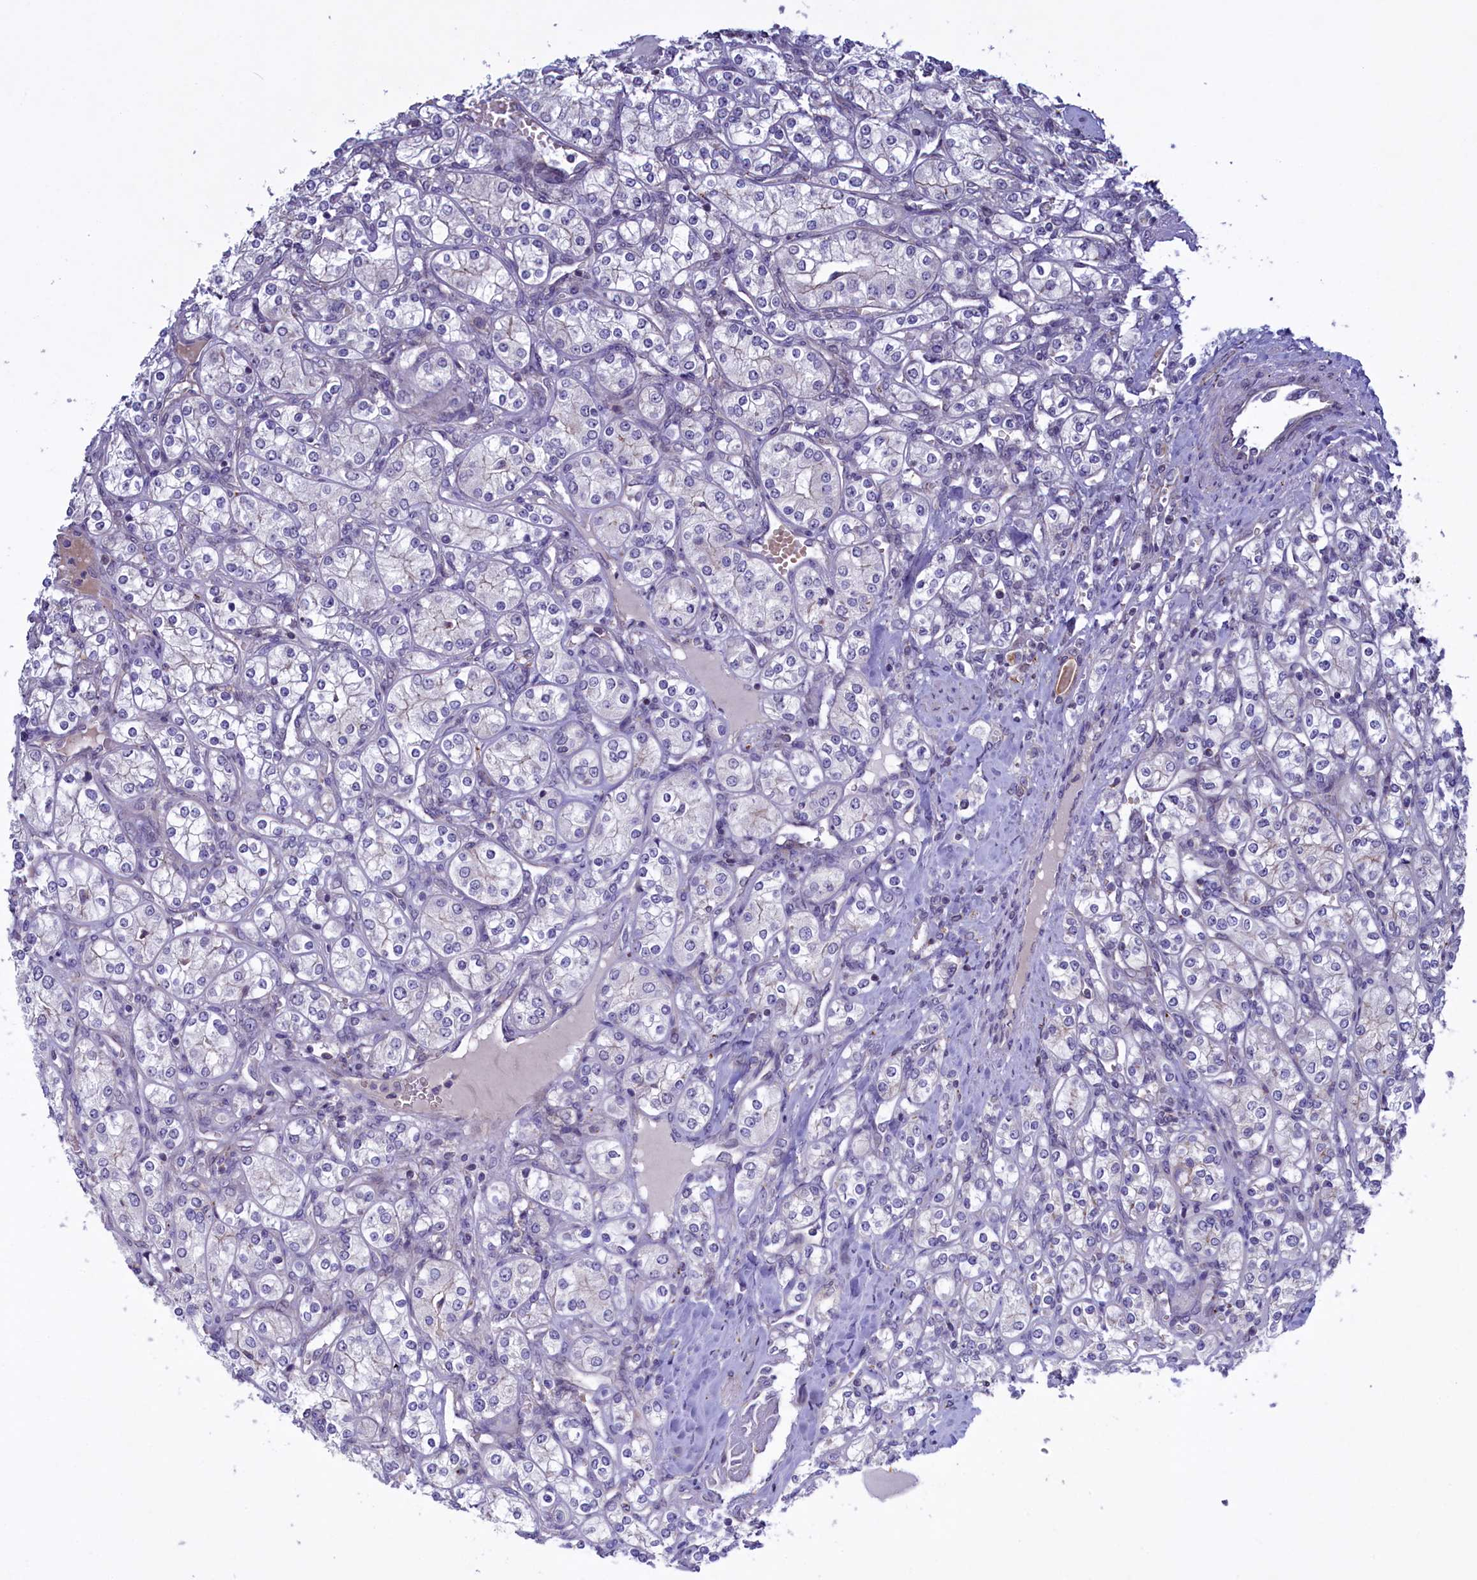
{"staining": {"intensity": "negative", "quantity": "none", "location": "none"}, "tissue": "renal cancer", "cell_type": "Tumor cells", "image_type": "cancer", "snomed": [{"axis": "morphology", "description": "Adenocarcinoma, NOS"}, {"axis": "topography", "description": "Kidney"}], "caption": "The image reveals no significant staining in tumor cells of renal cancer (adenocarcinoma).", "gene": "HYKK", "patient": {"sex": "male", "age": 77}}